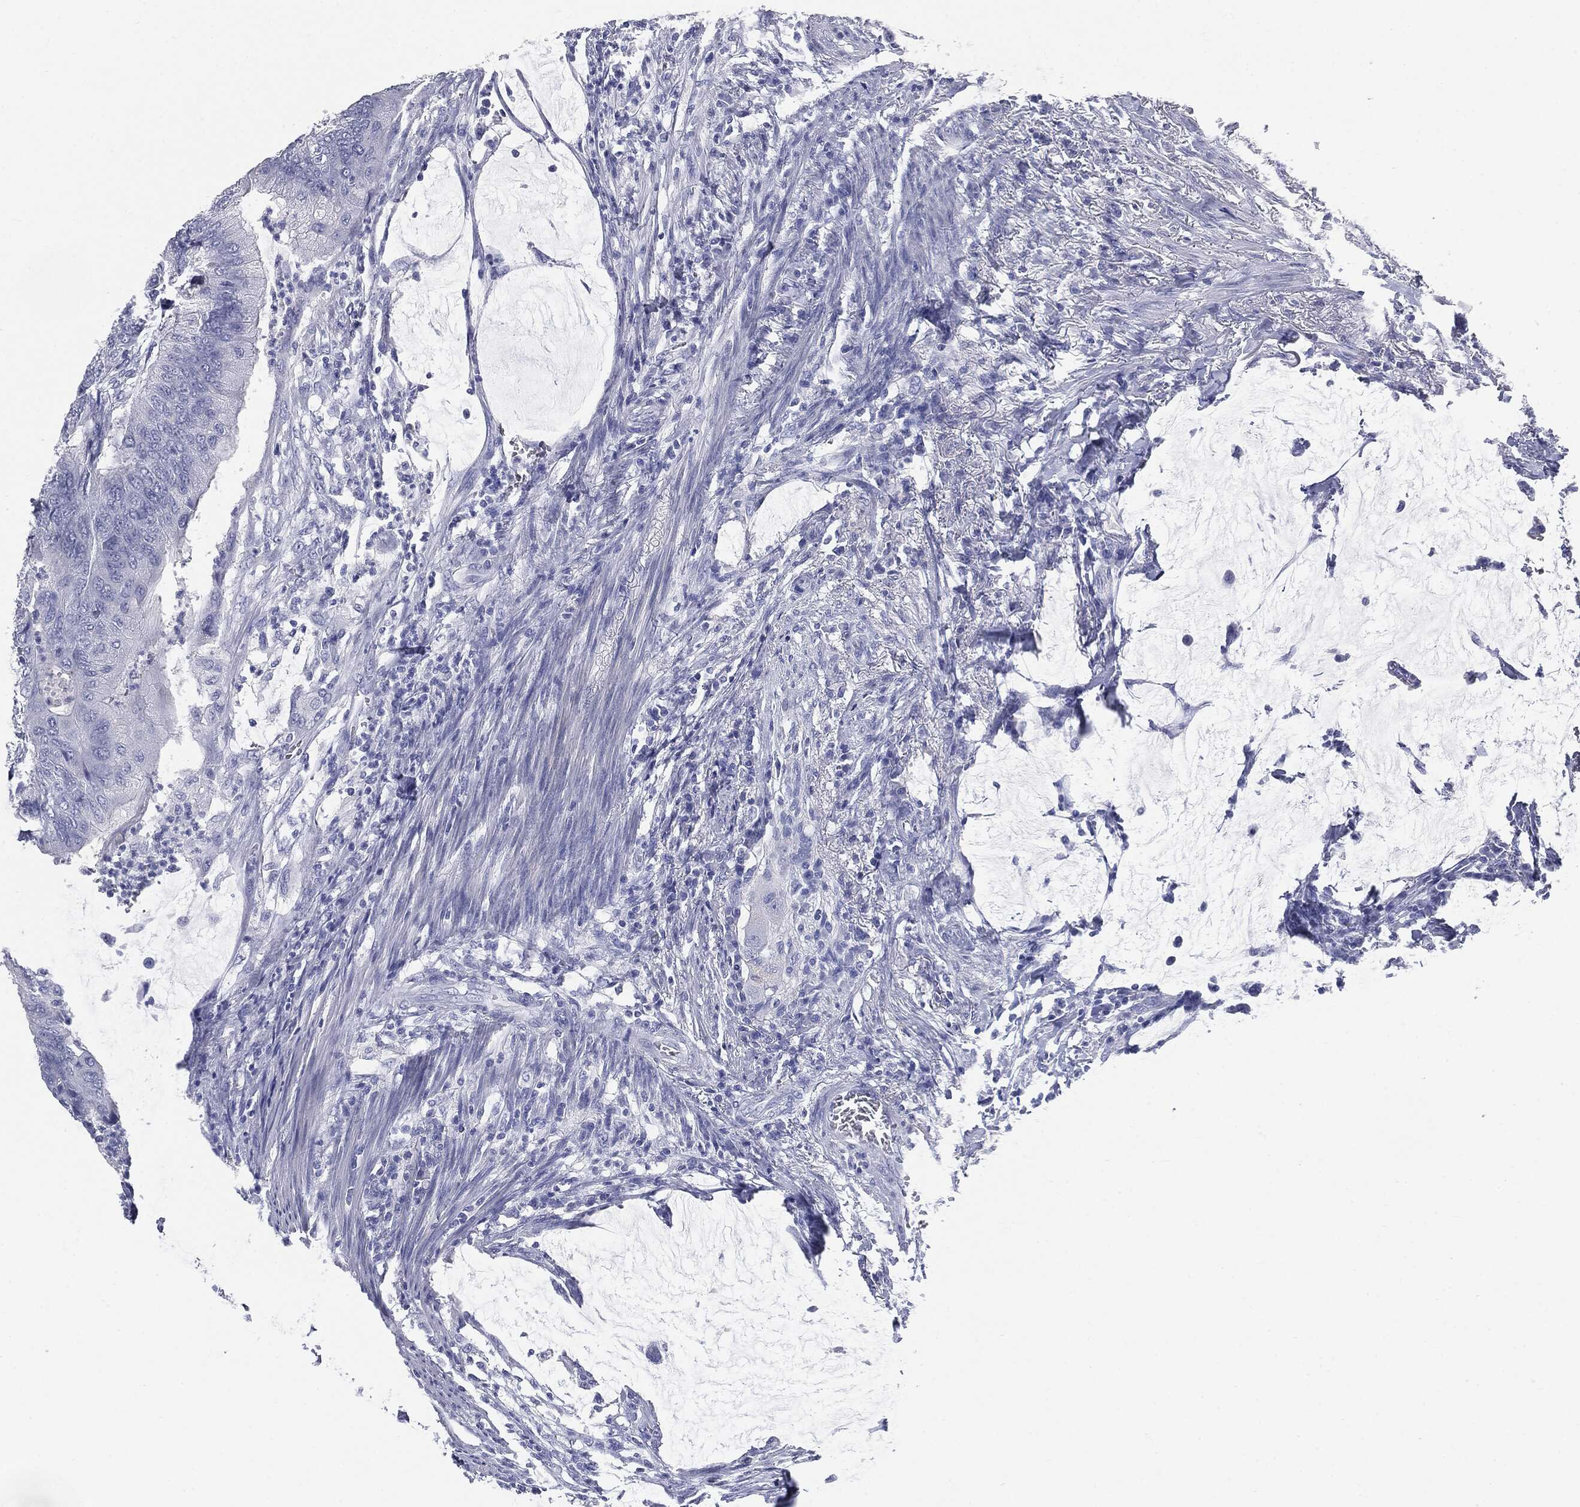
{"staining": {"intensity": "negative", "quantity": "none", "location": "none"}, "tissue": "colorectal cancer", "cell_type": "Tumor cells", "image_type": "cancer", "snomed": [{"axis": "morphology", "description": "Normal tissue, NOS"}, {"axis": "morphology", "description": "Adenocarcinoma, NOS"}, {"axis": "topography", "description": "Rectum"}, {"axis": "topography", "description": "Peripheral nerve tissue"}], "caption": "Histopathology image shows no significant protein expression in tumor cells of adenocarcinoma (colorectal).", "gene": "CUZD1", "patient": {"sex": "male", "age": 92}}